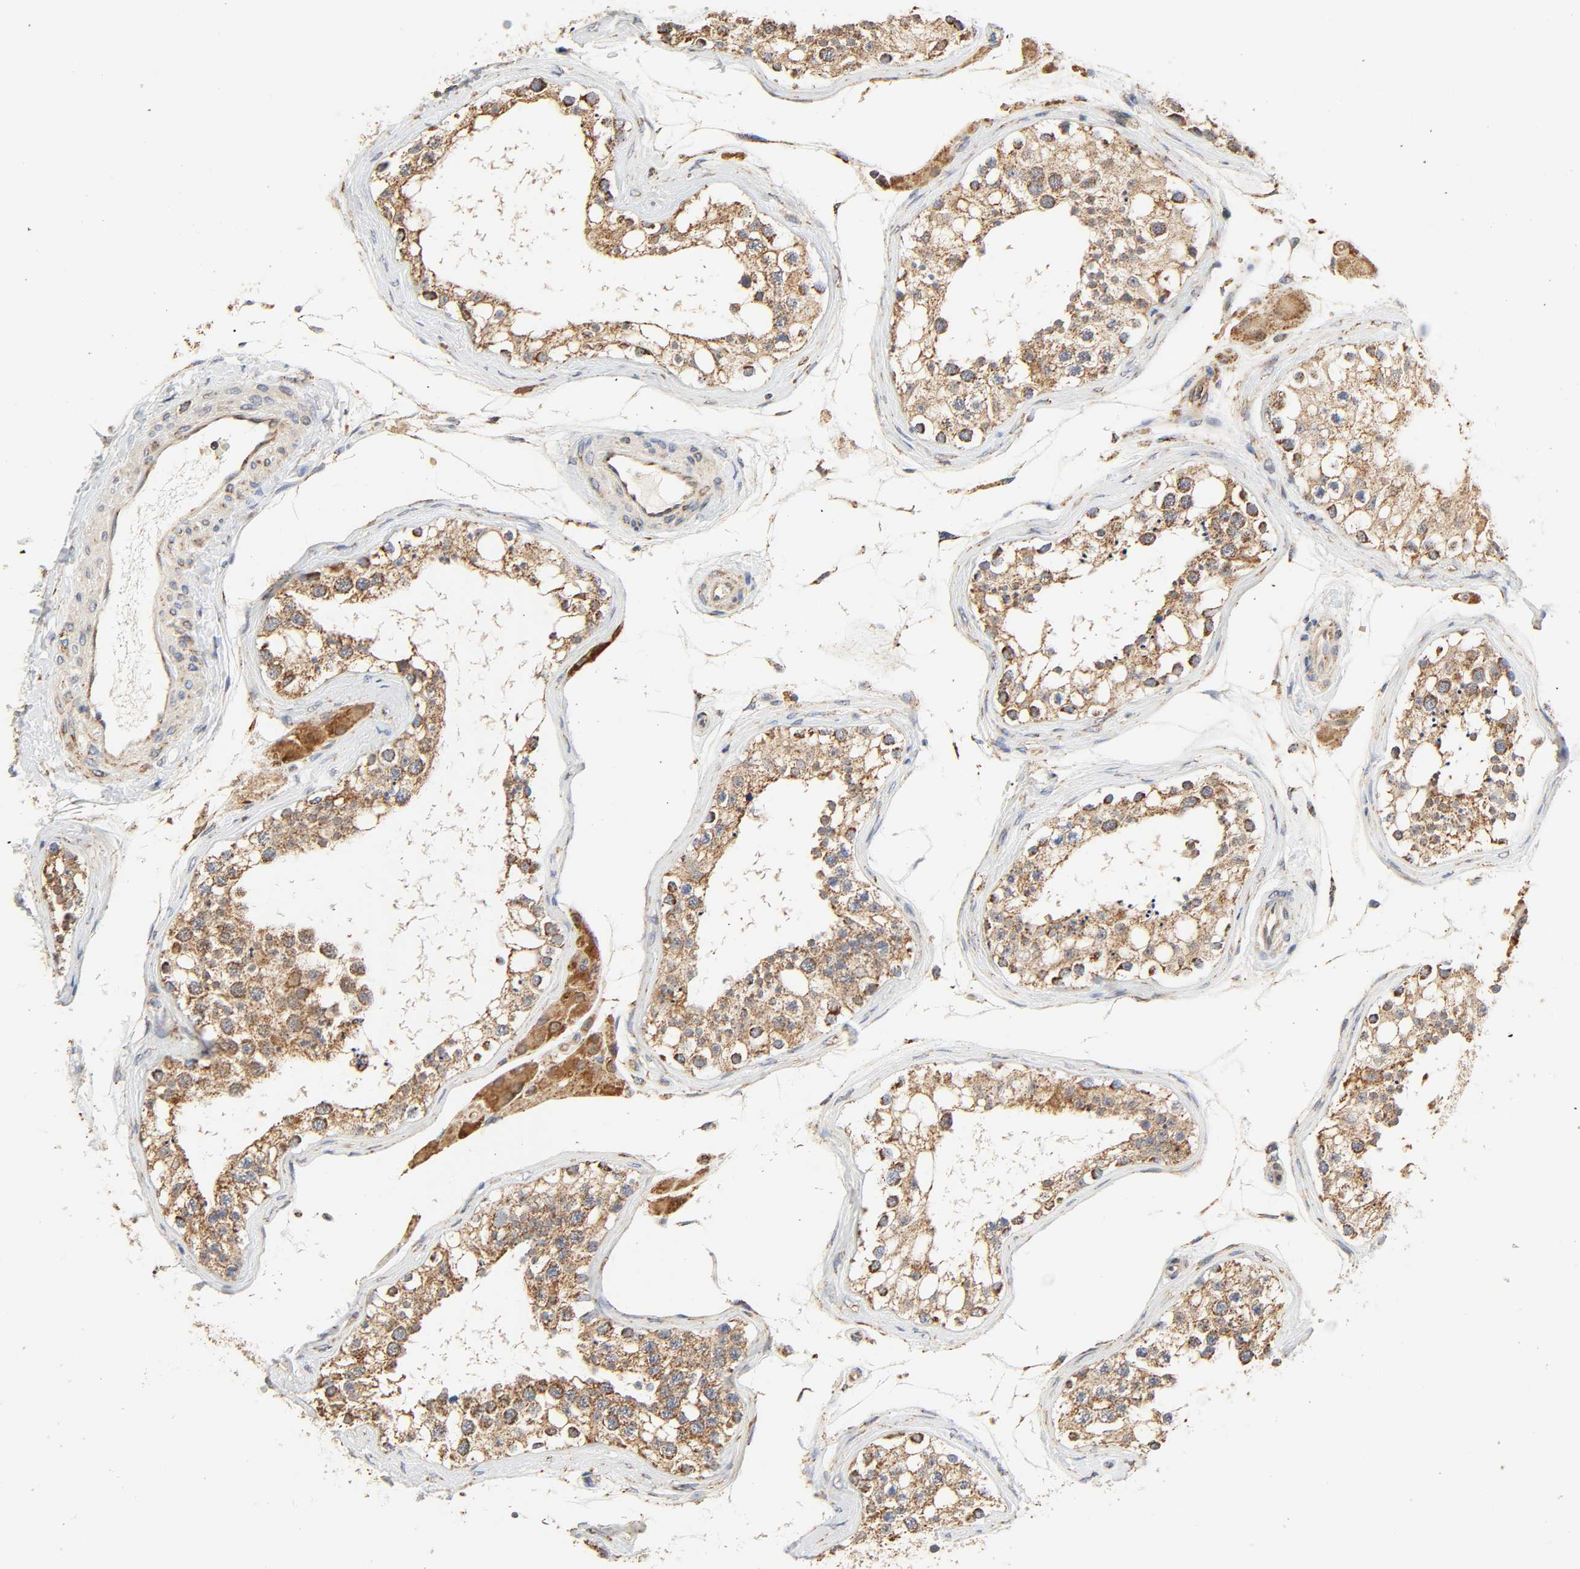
{"staining": {"intensity": "moderate", "quantity": ">75%", "location": "cytoplasmic/membranous"}, "tissue": "testis", "cell_type": "Cells in seminiferous ducts", "image_type": "normal", "snomed": [{"axis": "morphology", "description": "Normal tissue, NOS"}, {"axis": "topography", "description": "Testis"}], "caption": "Immunohistochemistry photomicrograph of benign testis: human testis stained using immunohistochemistry demonstrates medium levels of moderate protein expression localized specifically in the cytoplasmic/membranous of cells in seminiferous ducts, appearing as a cytoplasmic/membranous brown color.", "gene": "ZMAT5", "patient": {"sex": "male", "age": 68}}